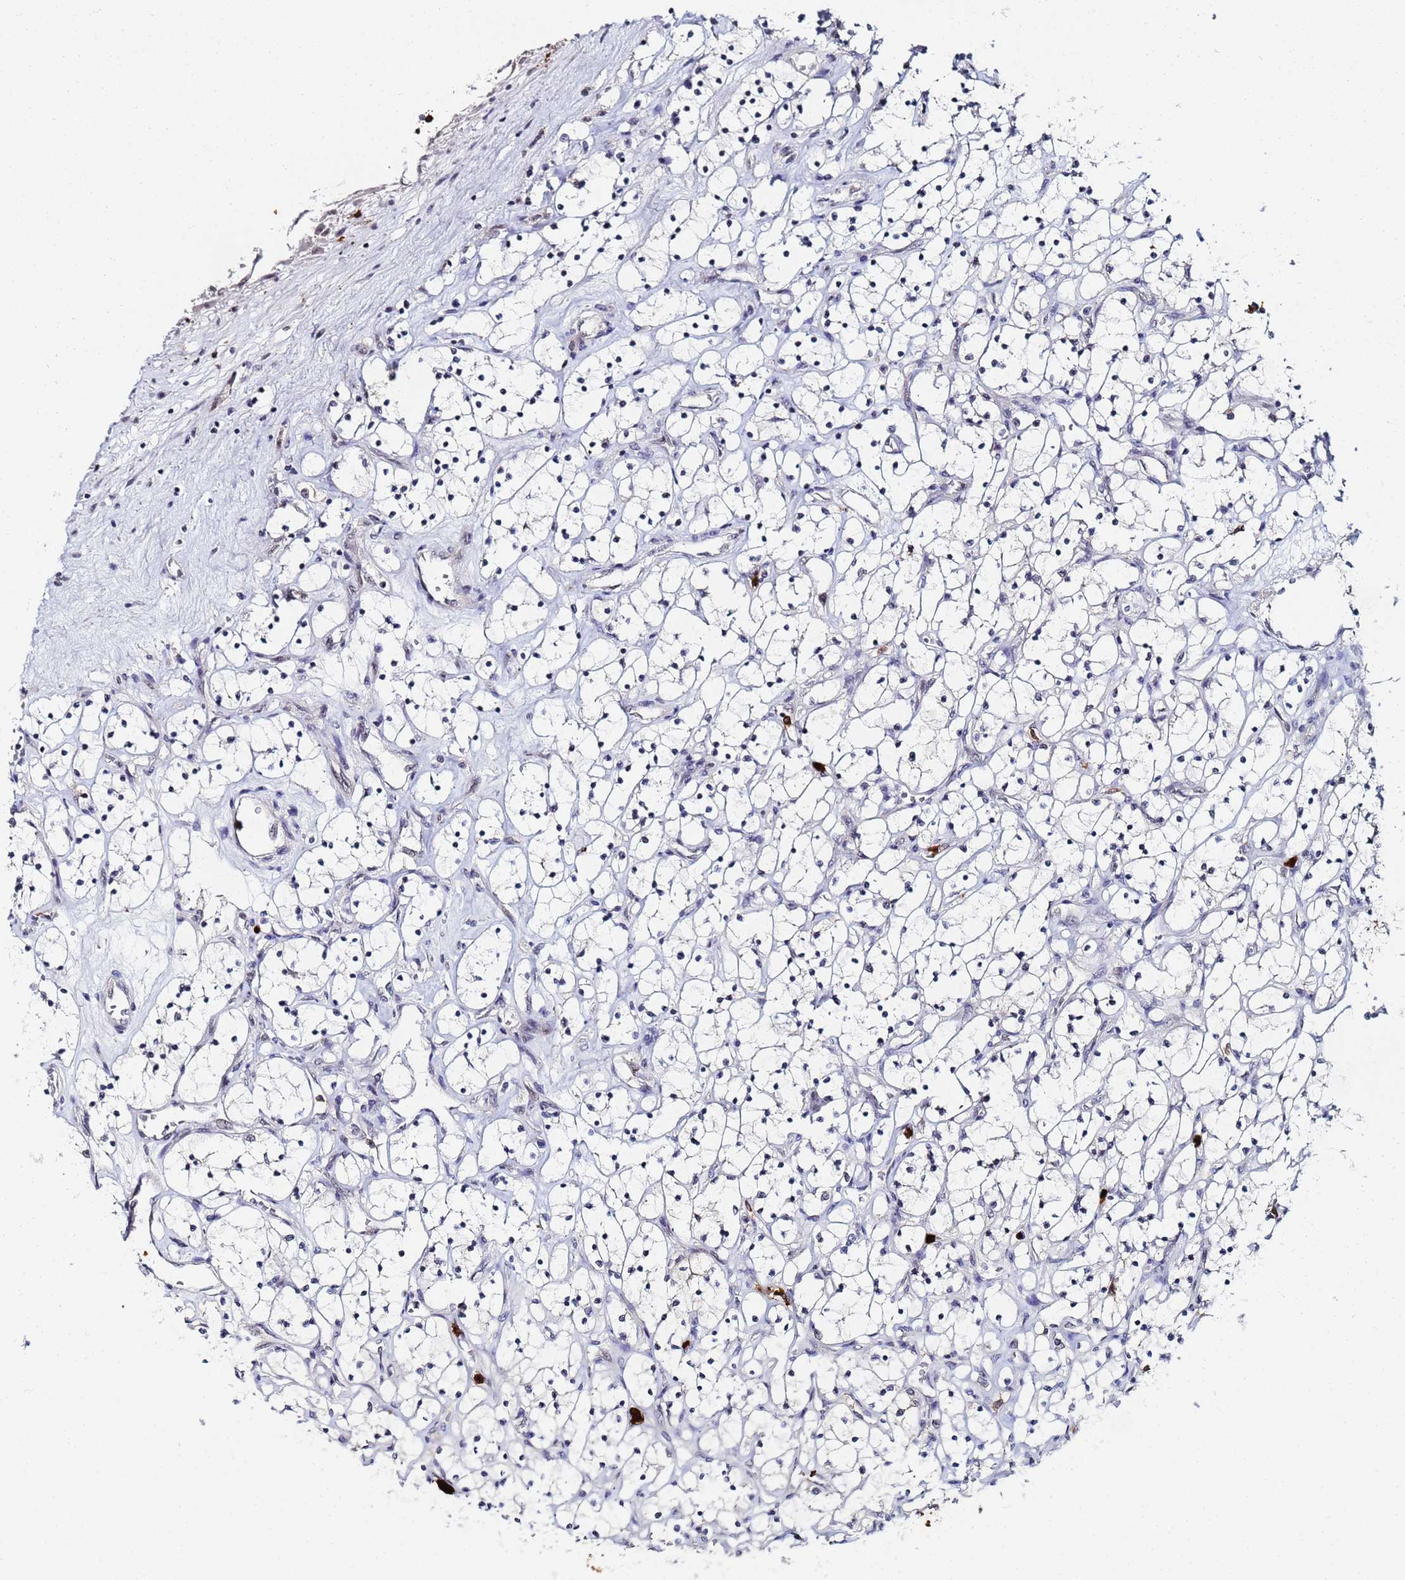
{"staining": {"intensity": "negative", "quantity": "none", "location": "none"}, "tissue": "renal cancer", "cell_type": "Tumor cells", "image_type": "cancer", "snomed": [{"axis": "morphology", "description": "Adenocarcinoma, NOS"}, {"axis": "topography", "description": "Kidney"}], "caption": "Renal adenocarcinoma was stained to show a protein in brown. There is no significant expression in tumor cells.", "gene": "MTCL1", "patient": {"sex": "female", "age": 69}}